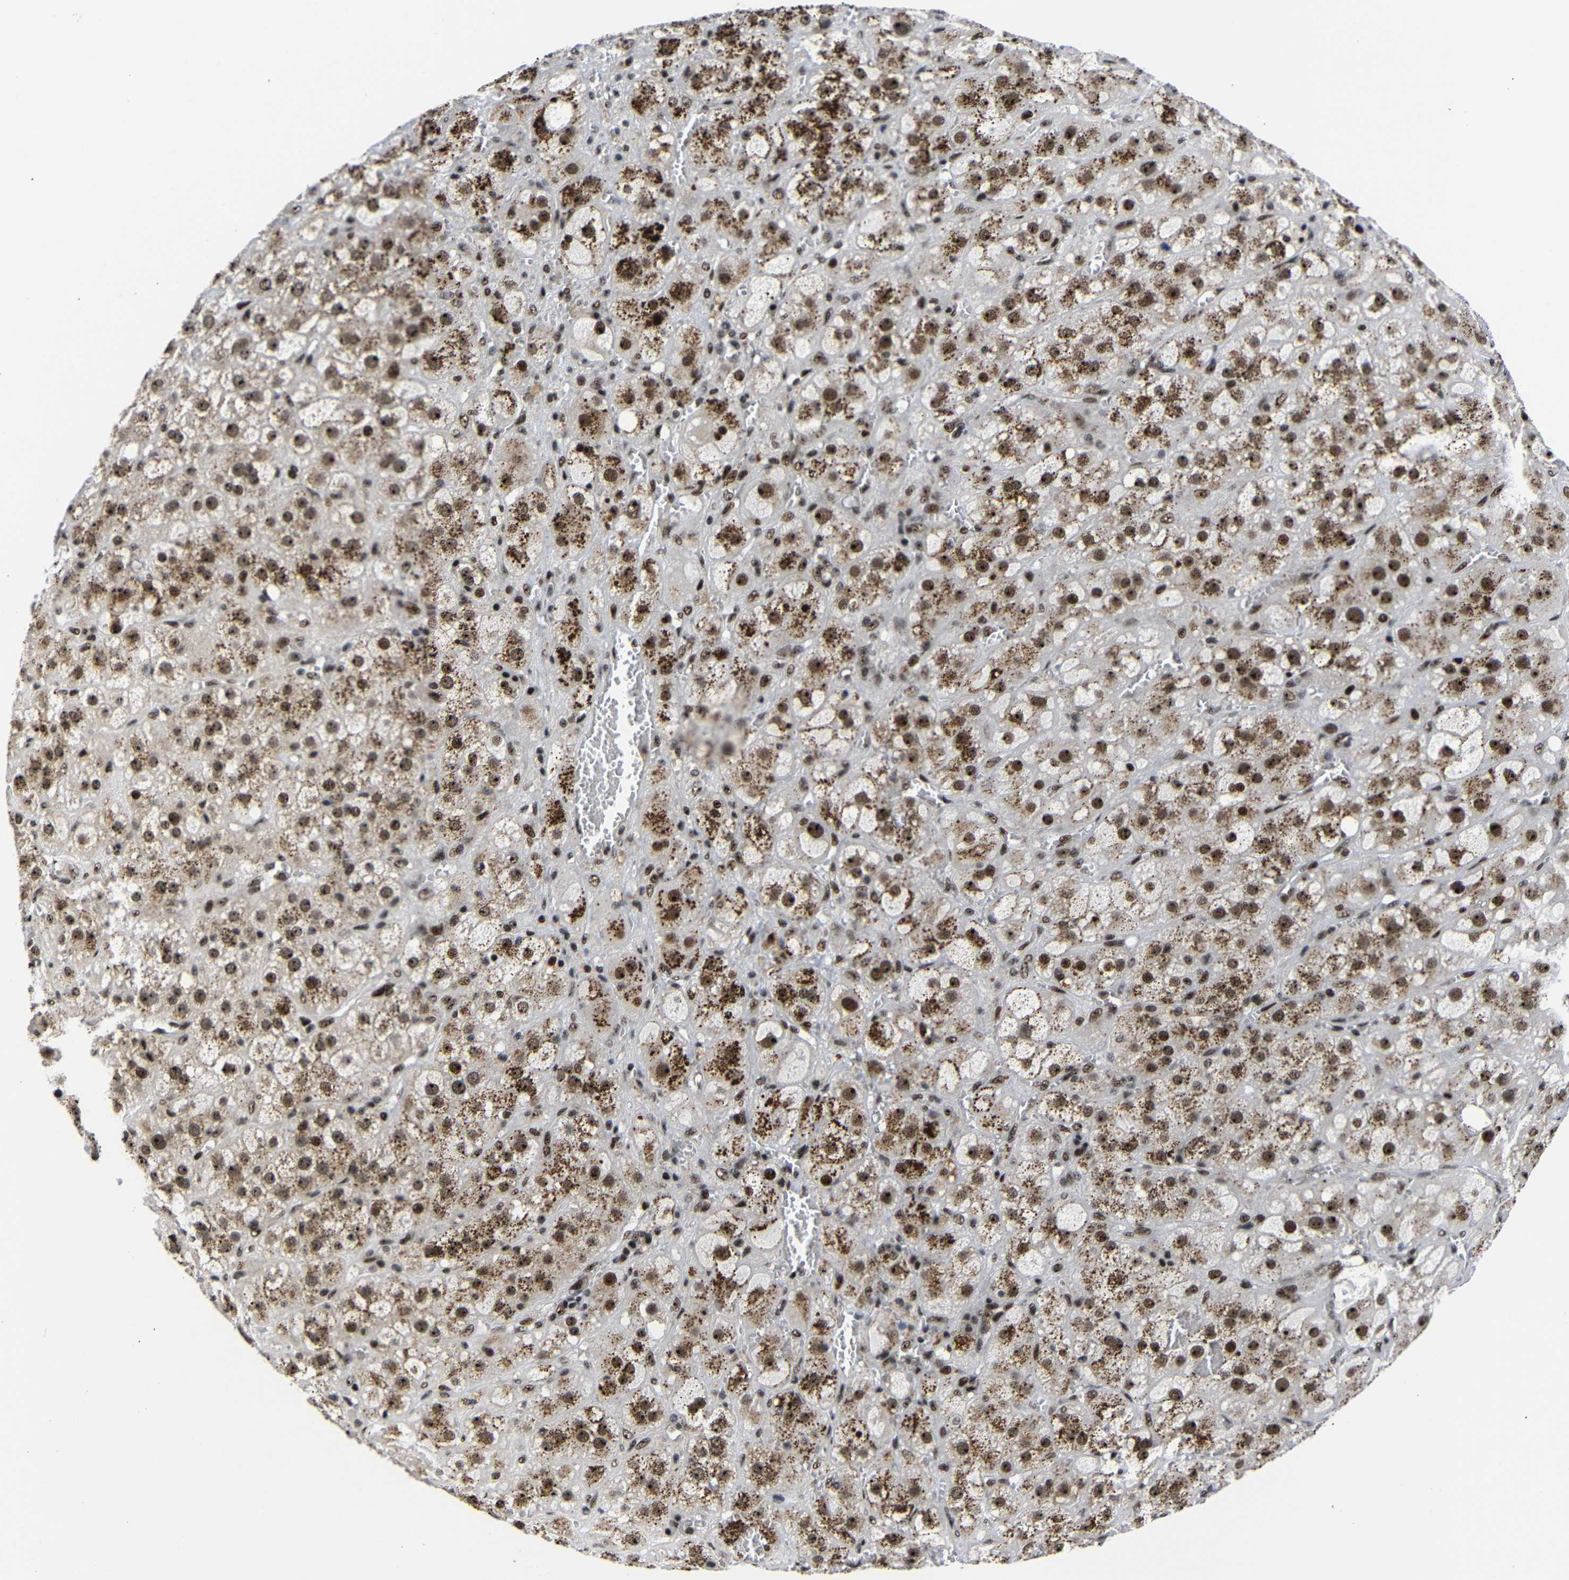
{"staining": {"intensity": "strong", "quantity": ">75%", "location": "cytoplasmic/membranous,nuclear"}, "tissue": "adrenal gland", "cell_type": "Glandular cells", "image_type": "normal", "snomed": [{"axis": "morphology", "description": "Normal tissue, NOS"}, {"axis": "topography", "description": "Adrenal gland"}], "caption": "Approximately >75% of glandular cells in unremarkable adrenal gland display strong cytoplasmic/membranous,nuclear protein staining as visualized by brown immunohistochemical staining.", "gene": "SETDB2", "patient": {"sex": "female", "age": 47}}